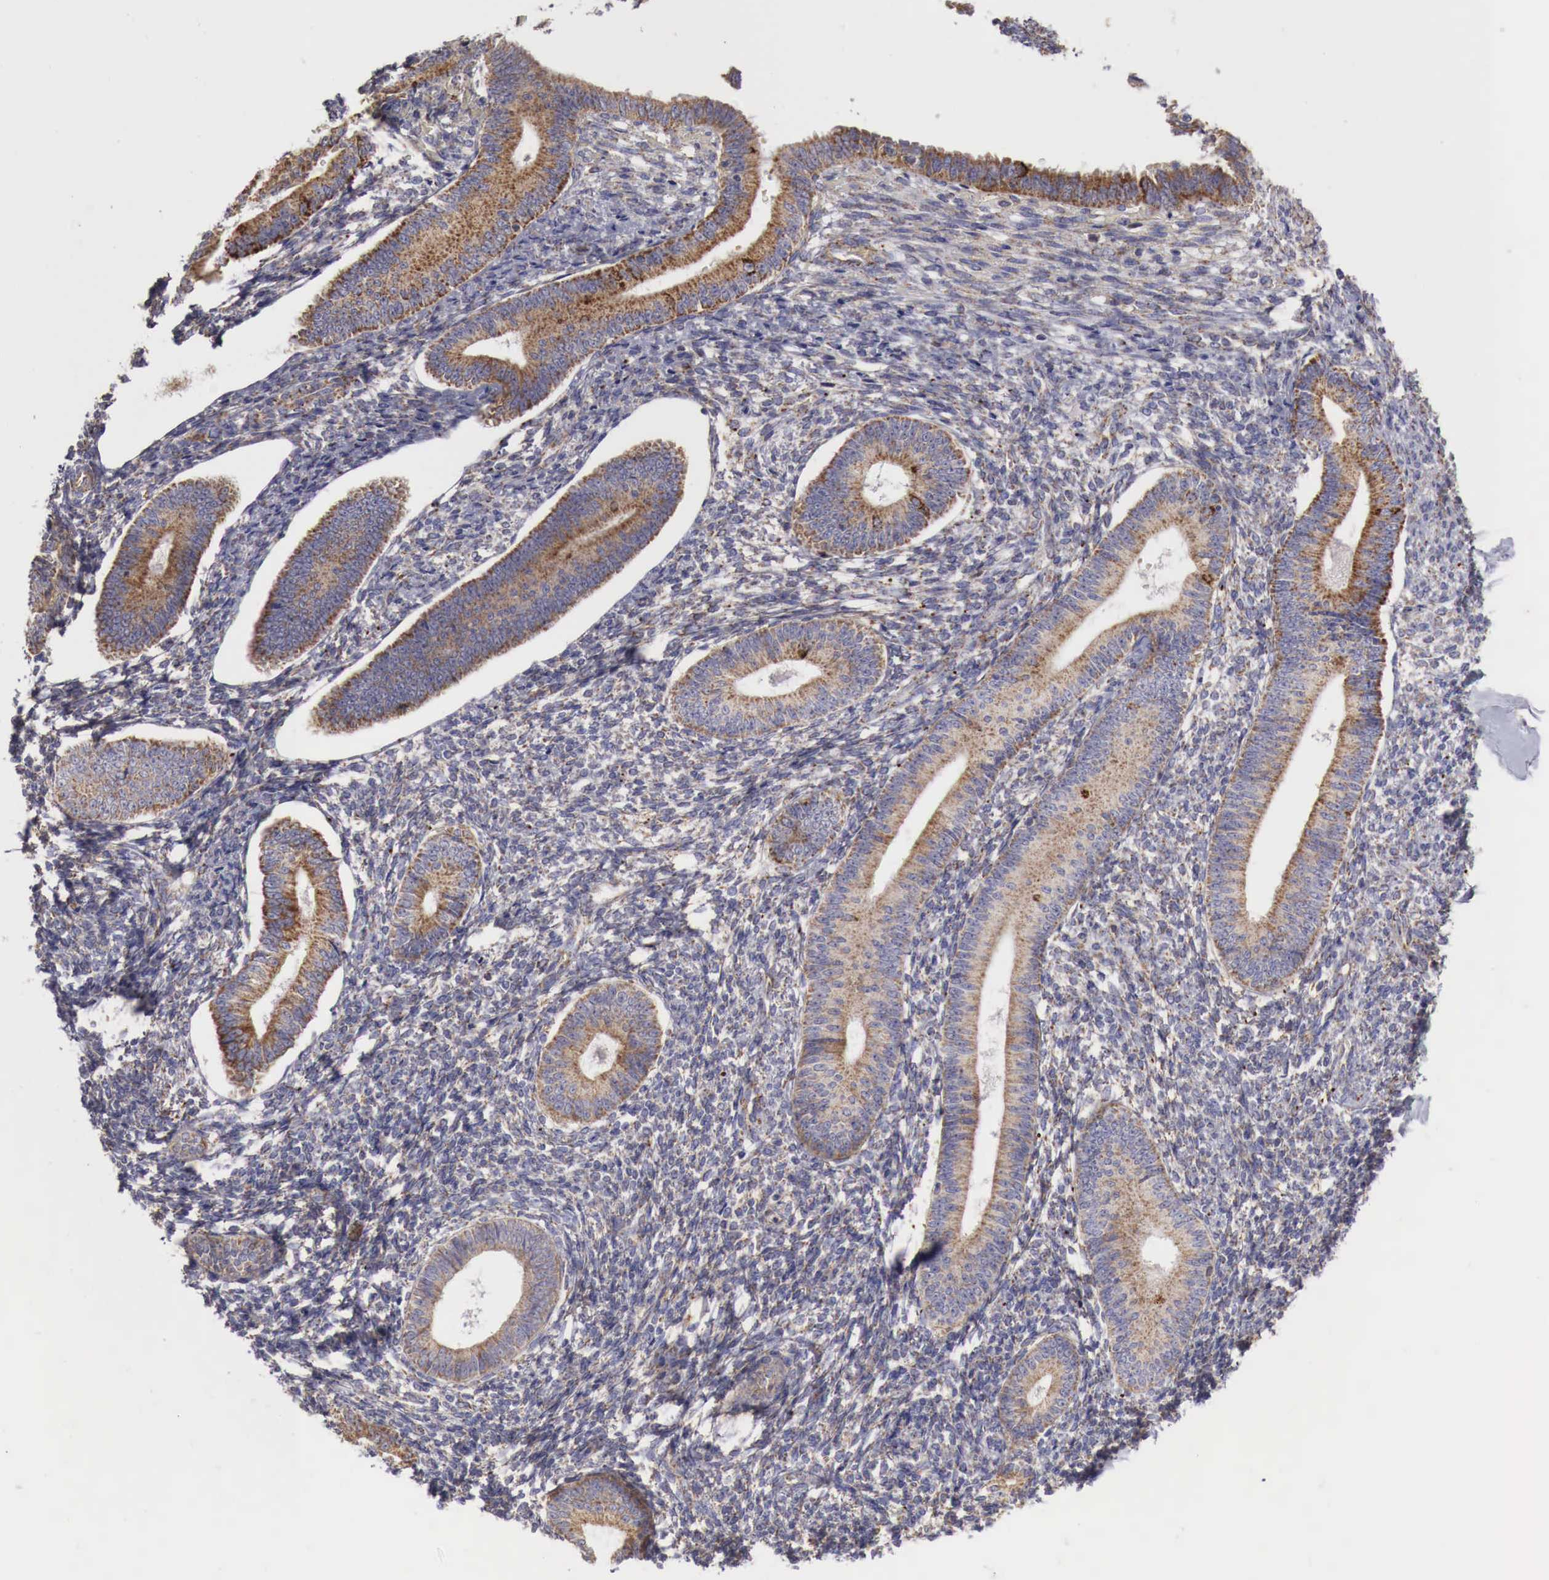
{"staining": {"intensity": "negative", "quantity": "none", "location": "none"}, "tissue": "endometrium", "cell_type": "Cells in endometrial stroma", "image_type": "normal", "snomed": [{"axis": "morphology", "description": "Normal tissue, NOS"}, {"axis": "topography", "description": "Endometrium"}], "caption": "Immunohistochemistry photomicrograph of normal endometrium stained for a protein (brown), which shows no positivity in cells in endometrial stroma.", "gene": "XPNPEP3", "patient": {"sex": "female", "age": 82}}